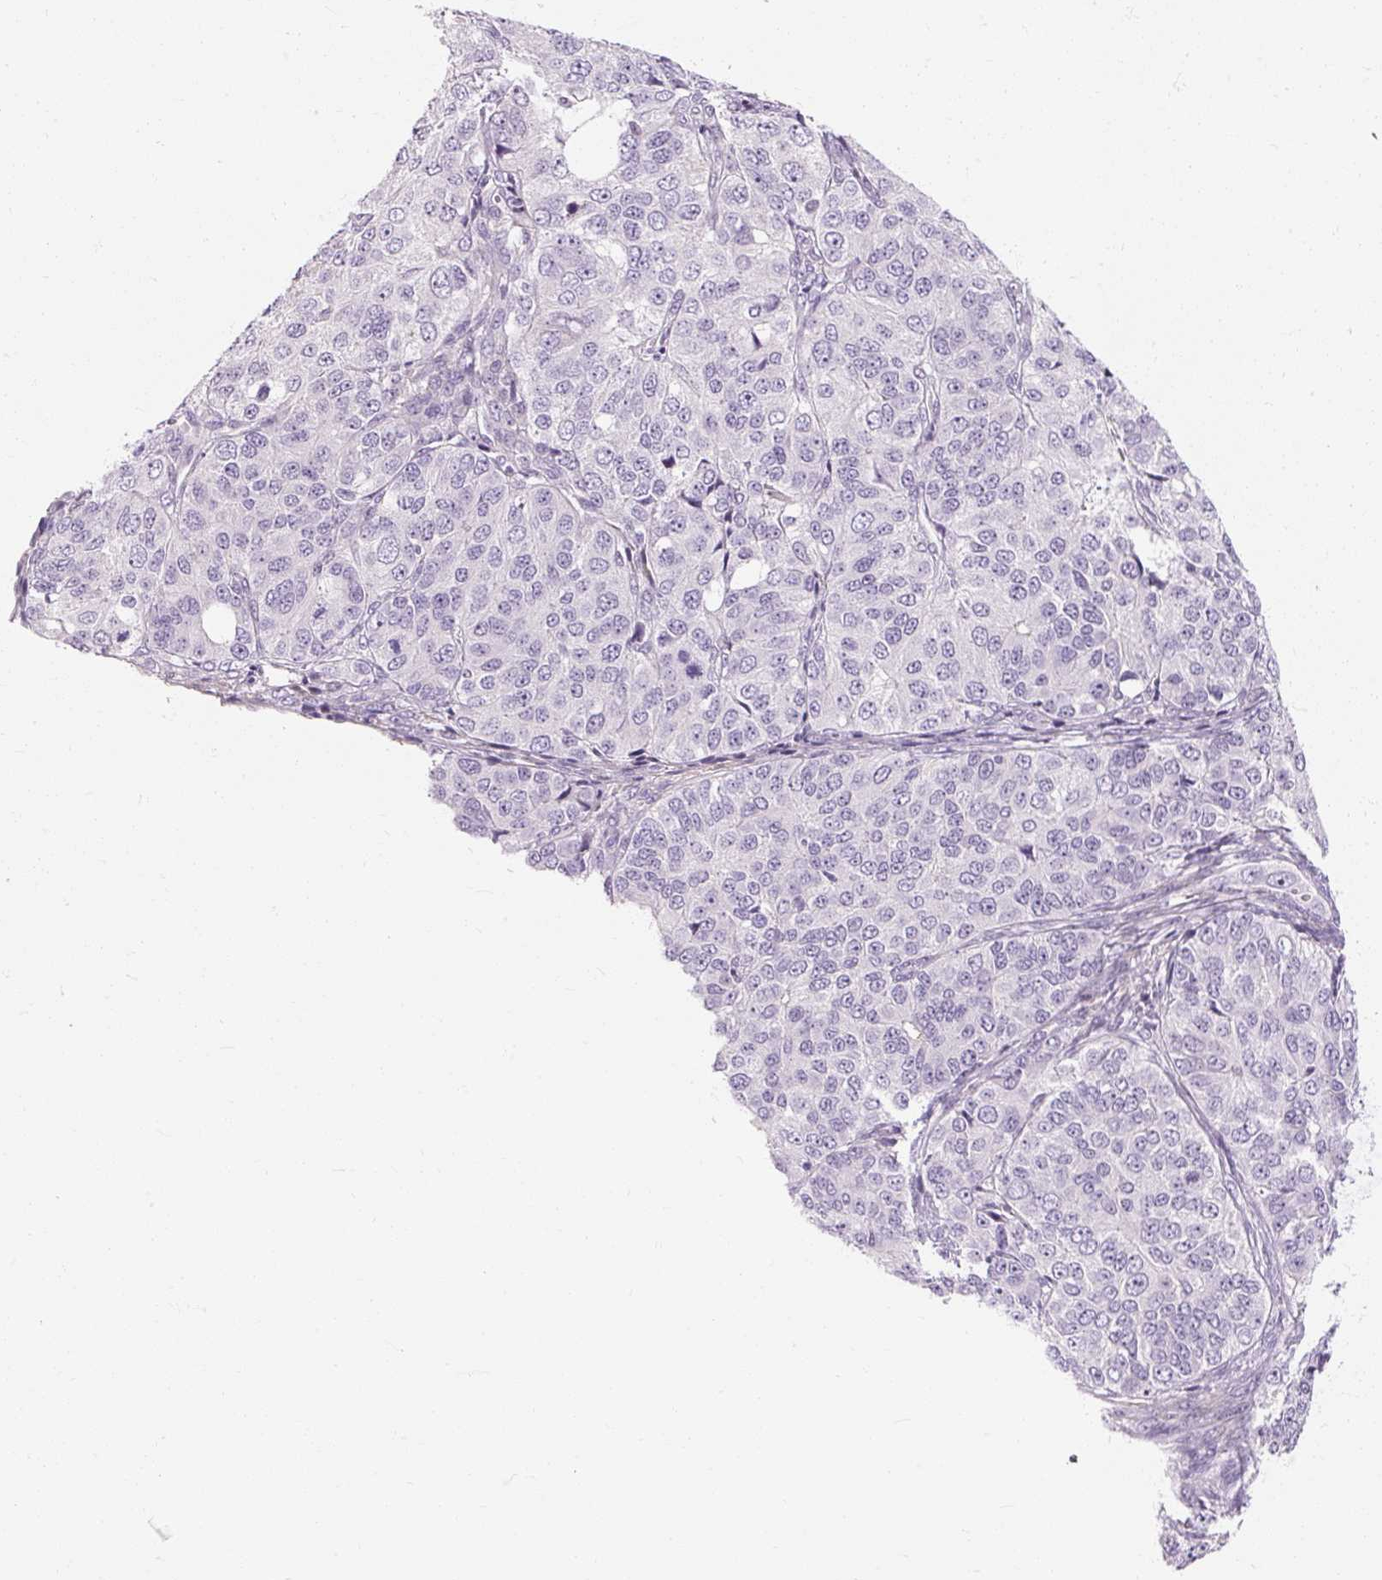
{"staining": {"intensity": "negative", "quantity": "none", "location": "none"}, "tissue": "ovarian cancer", "cell_type": "Tumor cells", "image_type": "cancer", "snomed": [{"axis": "morphology", "description": "Carcinoma, endometroid"}, {"axis": "topography", "description": "Ovary"}], "caption": "A micrograph of human endometroid carcinoma (ovarian) is negative for staining in tumor cells.", "gene": "NFE2L3", "patient": {"sex": "female", "age": 51}}